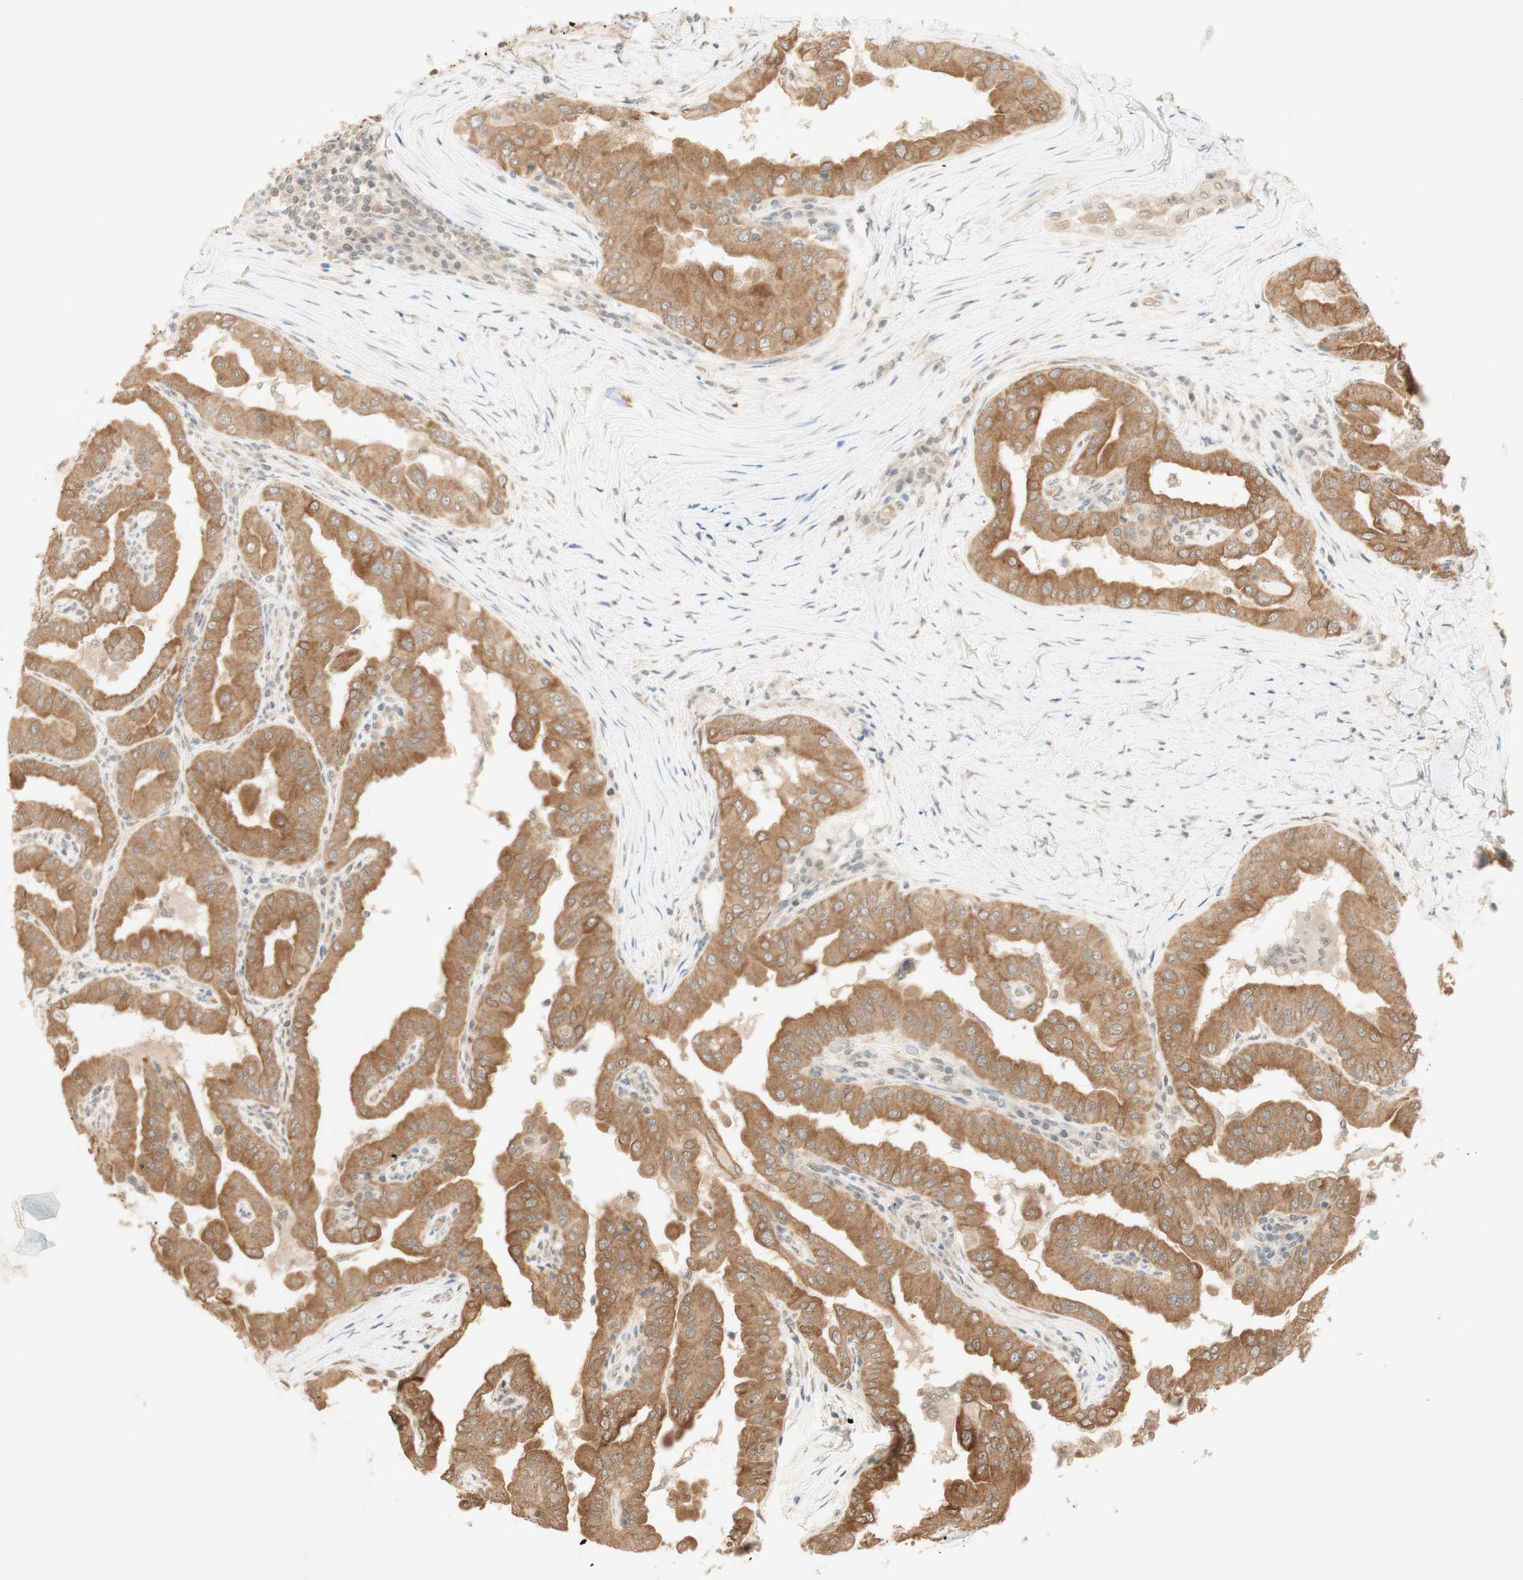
{"staining": {"intensity": "moderate", "quantity": ">75%", "location": "cytoplasmic/membranous"}, "tissue": "thyroid cancer", "cell_type": "Tumor cells", "image_type": "cancer", "snomed": [{"axis": "morphology", "description": "Papillary adenocarcinoma, NOS"}, {"axis": "topography", "description": "Thyroid gland"}], "caption": "DAB (3,3'-diaminobenzidine) immunohistochemical staining of human thyroid cancer reveals moderate cytoplasmic/membranous protein staining in approximately >75% of tumor cells.", "gene": "SPINT2", "patient": {"sex": "male", "age": 33}}